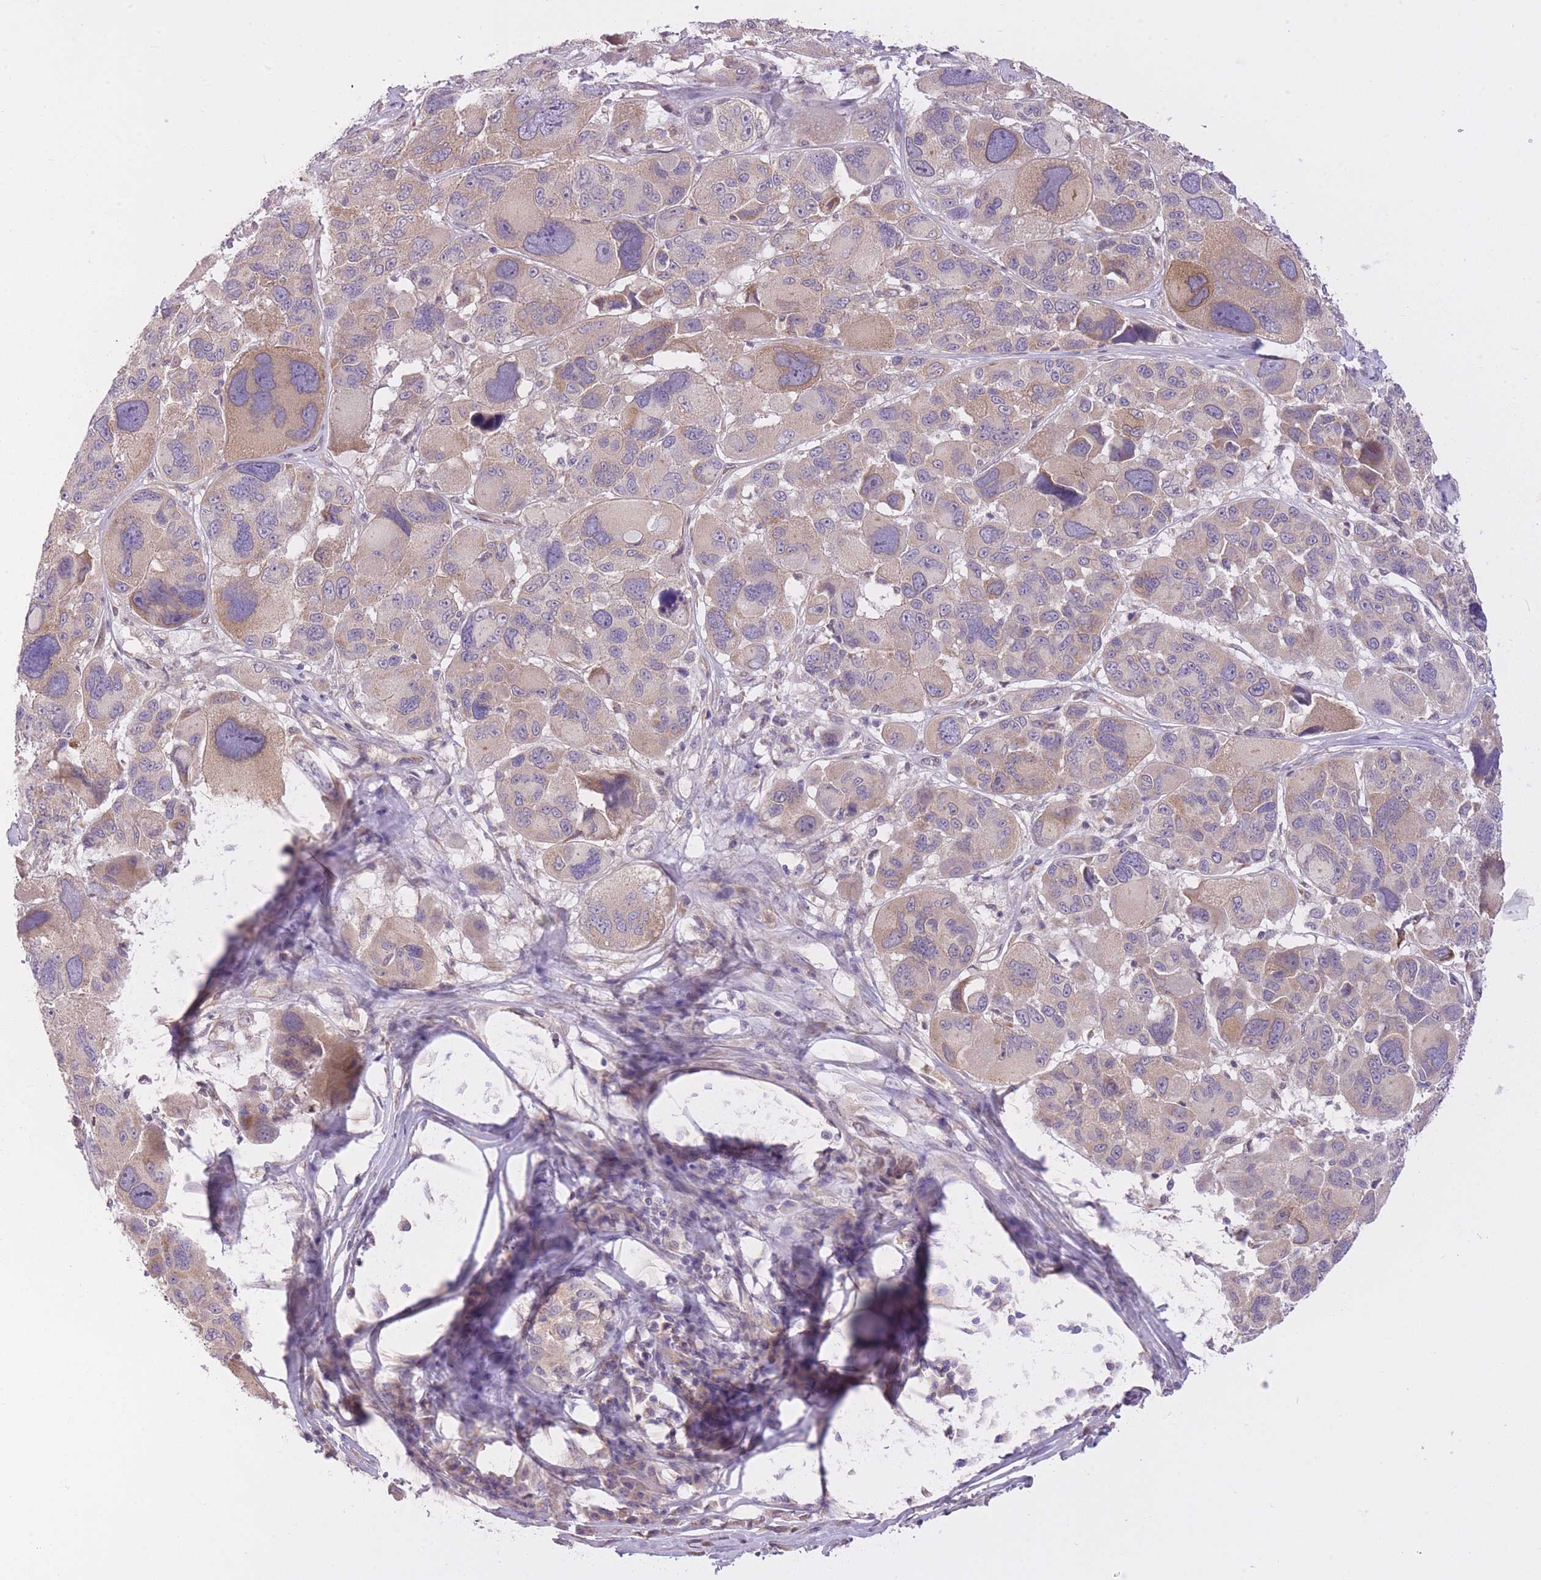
{"staining": {"intensity": "weak", "quantity": "25%-75%", "location": "cytoplasmic/membranous"}, "tissue": "melanoma", "cell_type": "Tumor cells", "image_type": "cancer", "snomed": [{"axis": "morphology", "description": "Malignant melanoma, NOS"}, {"axis": "topography", "description": "Skin"}], "caption": "Brown immunohistochemical staining in malignant melanoma reveals weak cytoplasmic/membranous positivity in approximately 25%-75% of tumor cells.", "gene": "REV1", "patient": {"sex": "female", "age": 66}}